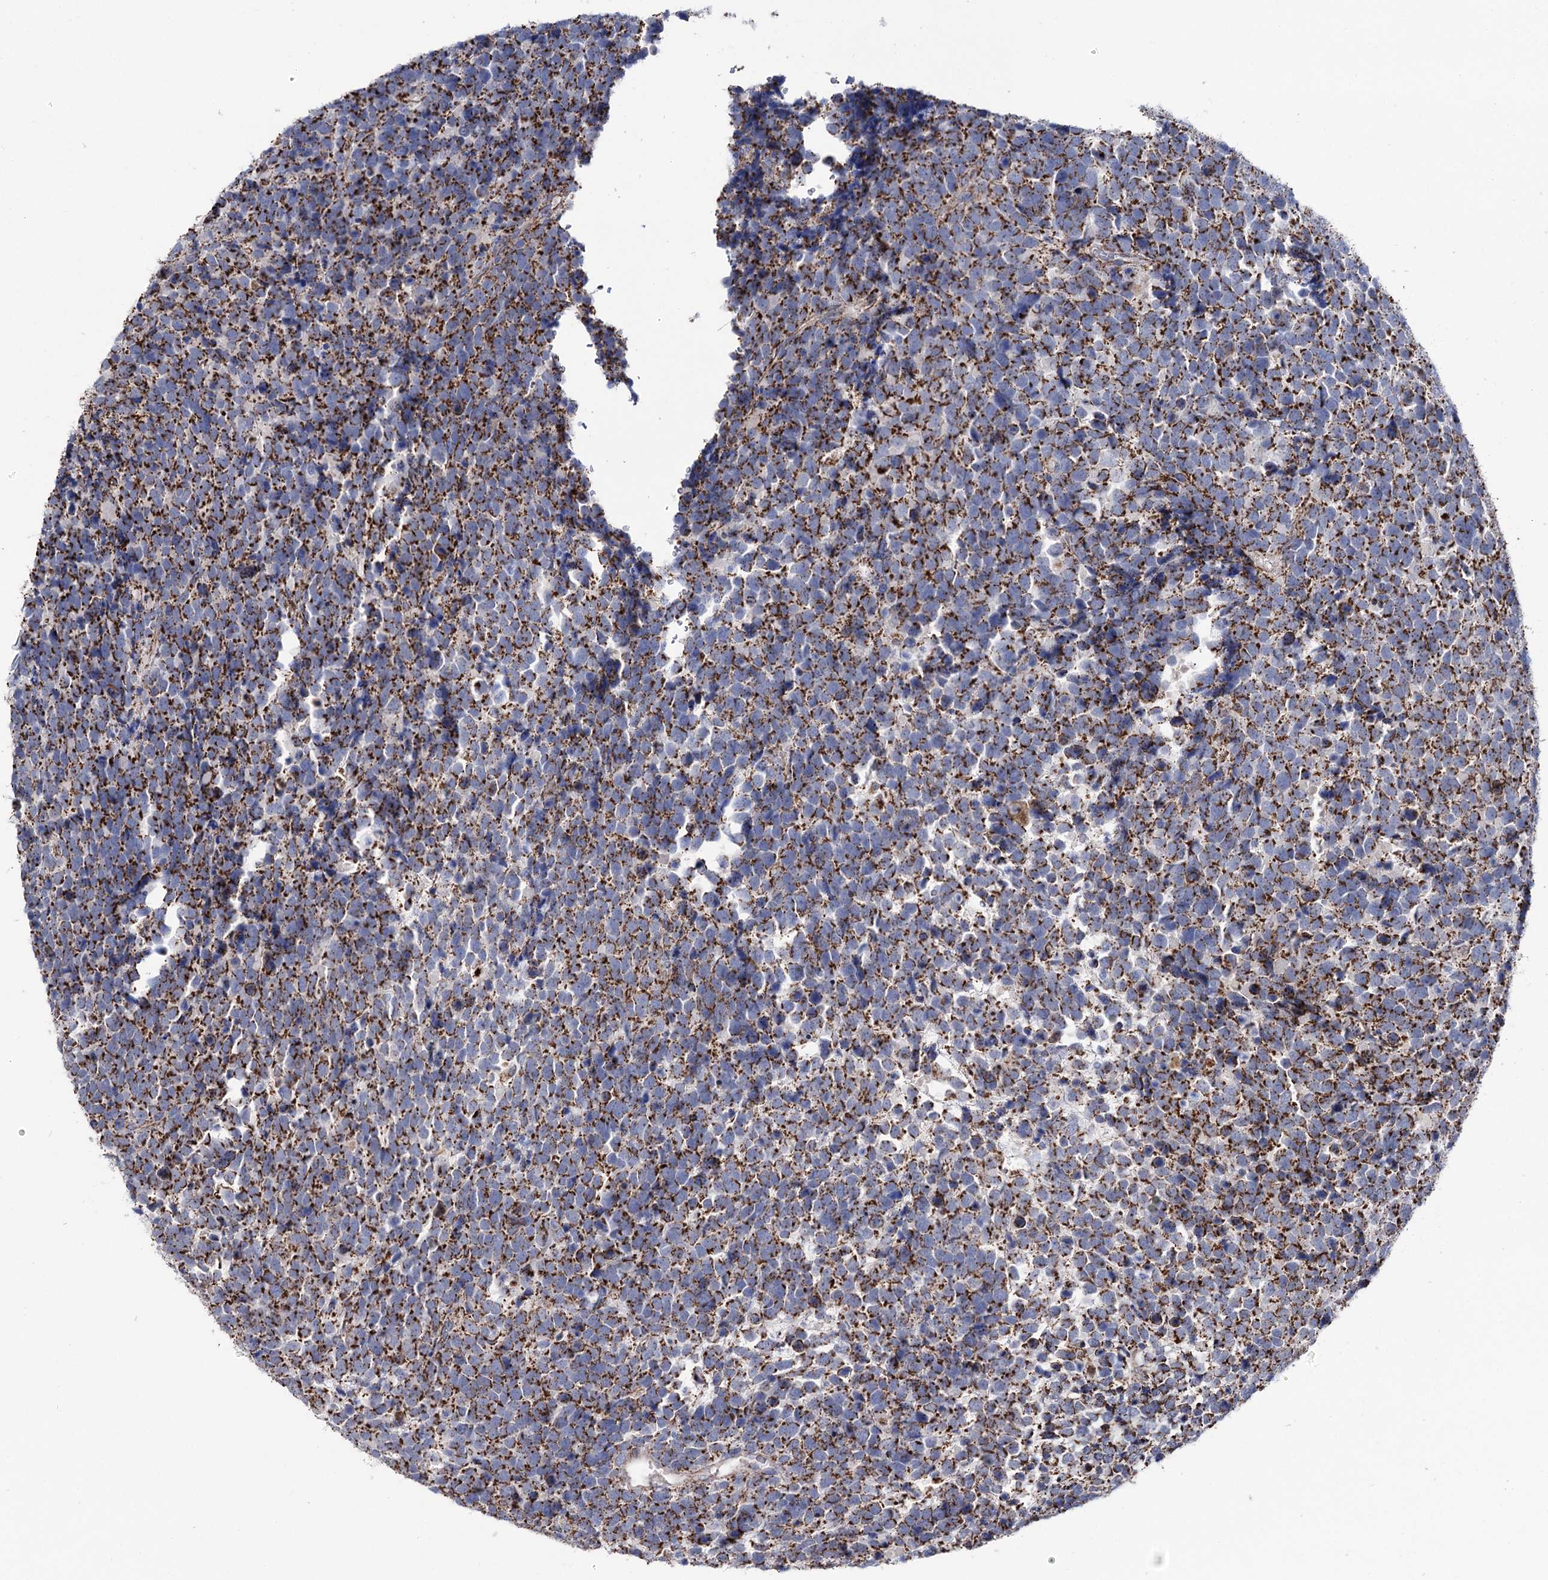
{"staining": {"intensity": "strong", "quantity": ">75%", "location": "cytoplasmic/membranous"}, "tissue": "urothelial cancer", "cell_type": "Tumor cells", "image_type": "cancer", "snomed": [{"axis": "morphology", "description": "Urothelial carcinoma, High grade"}, {"axis": "topography", "description": "Urinary bladder"}], "caption": "Brown immunohistochemical staining in urothelial cancer shows strong cytoplasmic/membranous positivity in about >75% of tumor cells.", "gene": "ABHD10", "patient": {"sex": "female", "age": 82}}